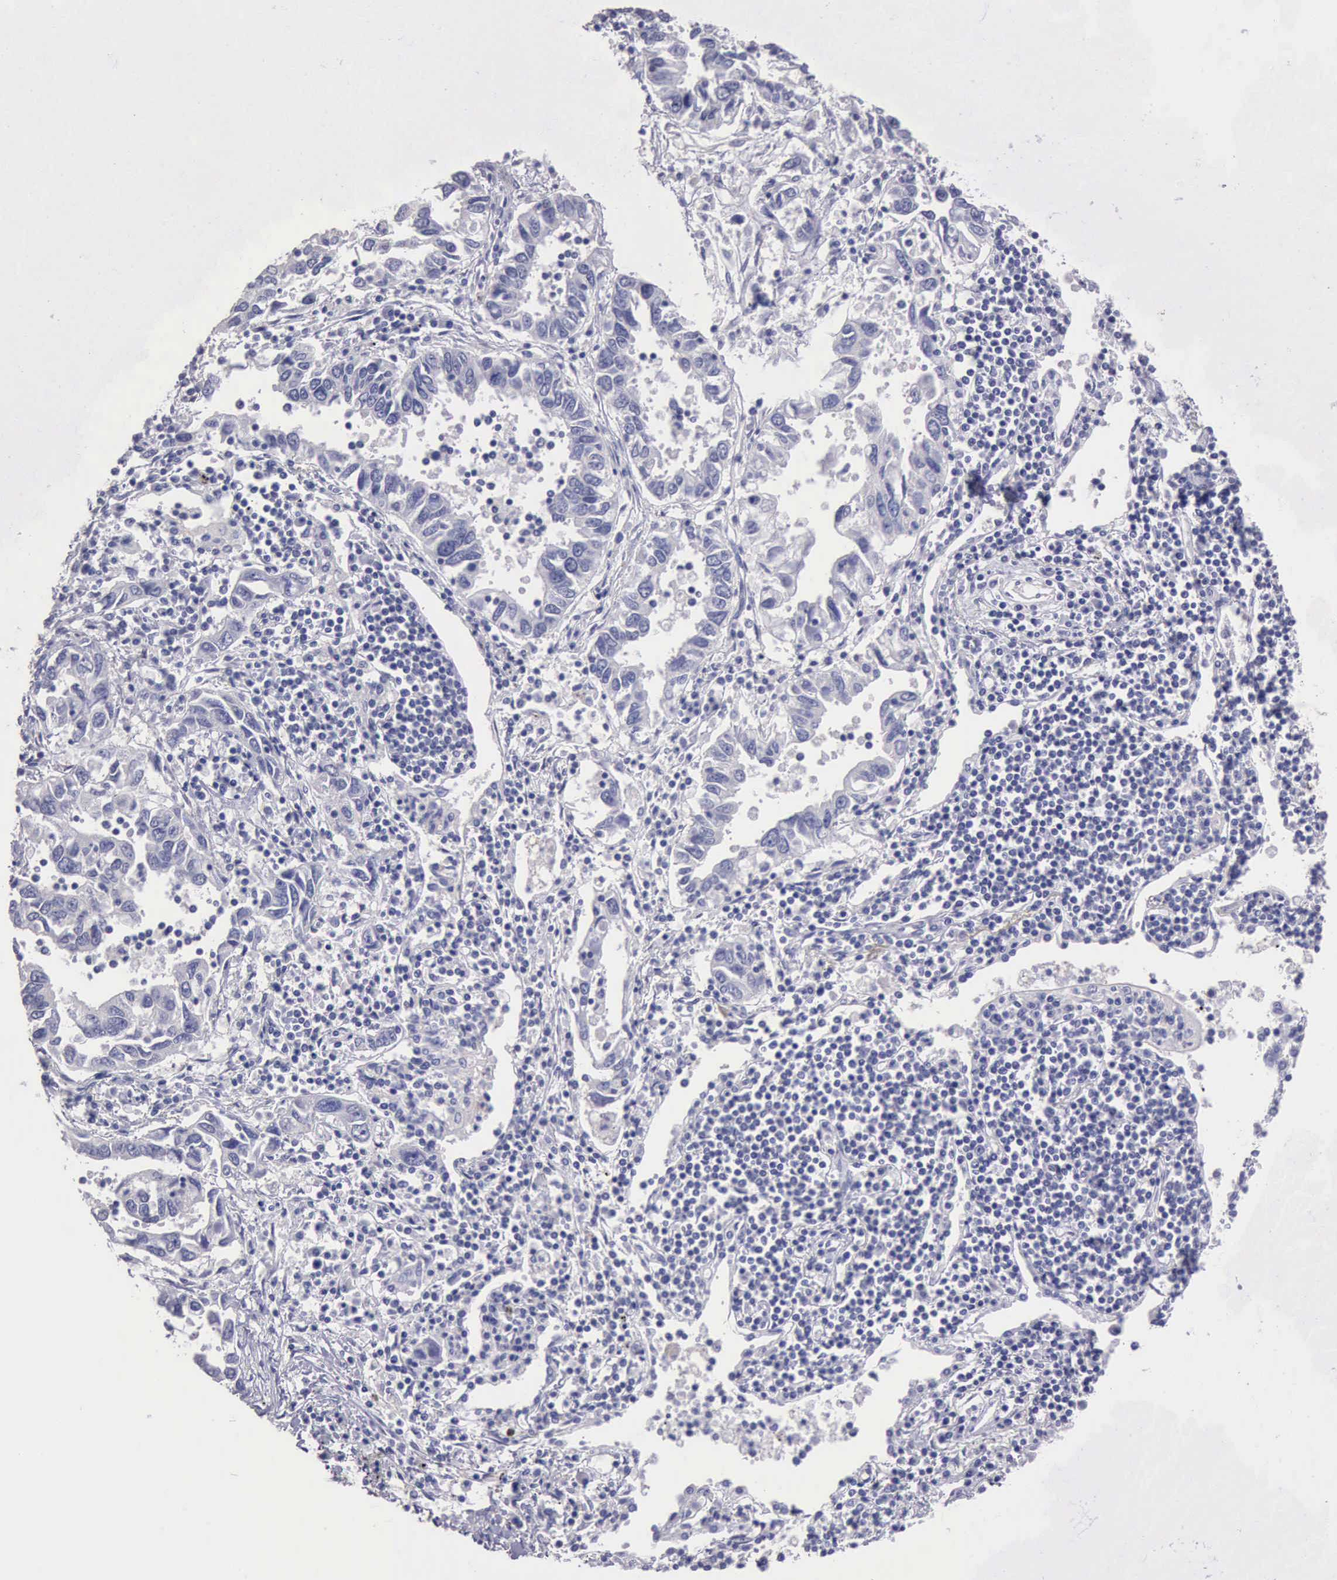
{"staining": {"intensity": "negative", "quantity": "none", "location": "none"}, "tissue": "lung cancer", "cell_type": "Tumor cells", "image_type": "cancer", "snomed": [{"axis": "morphology", "description": "Adenocarcinoma, NOS"}, {"axis": "topography", "description": "Lung"}], "caption": "Image shows no protein expression in tumor cells of lung cancer tissue. (Immunohistochemistry (ihc), brightfield microscopy, high magnification).", "gene": "KCND1", "patient": {"sex": "male", "age": 48}}